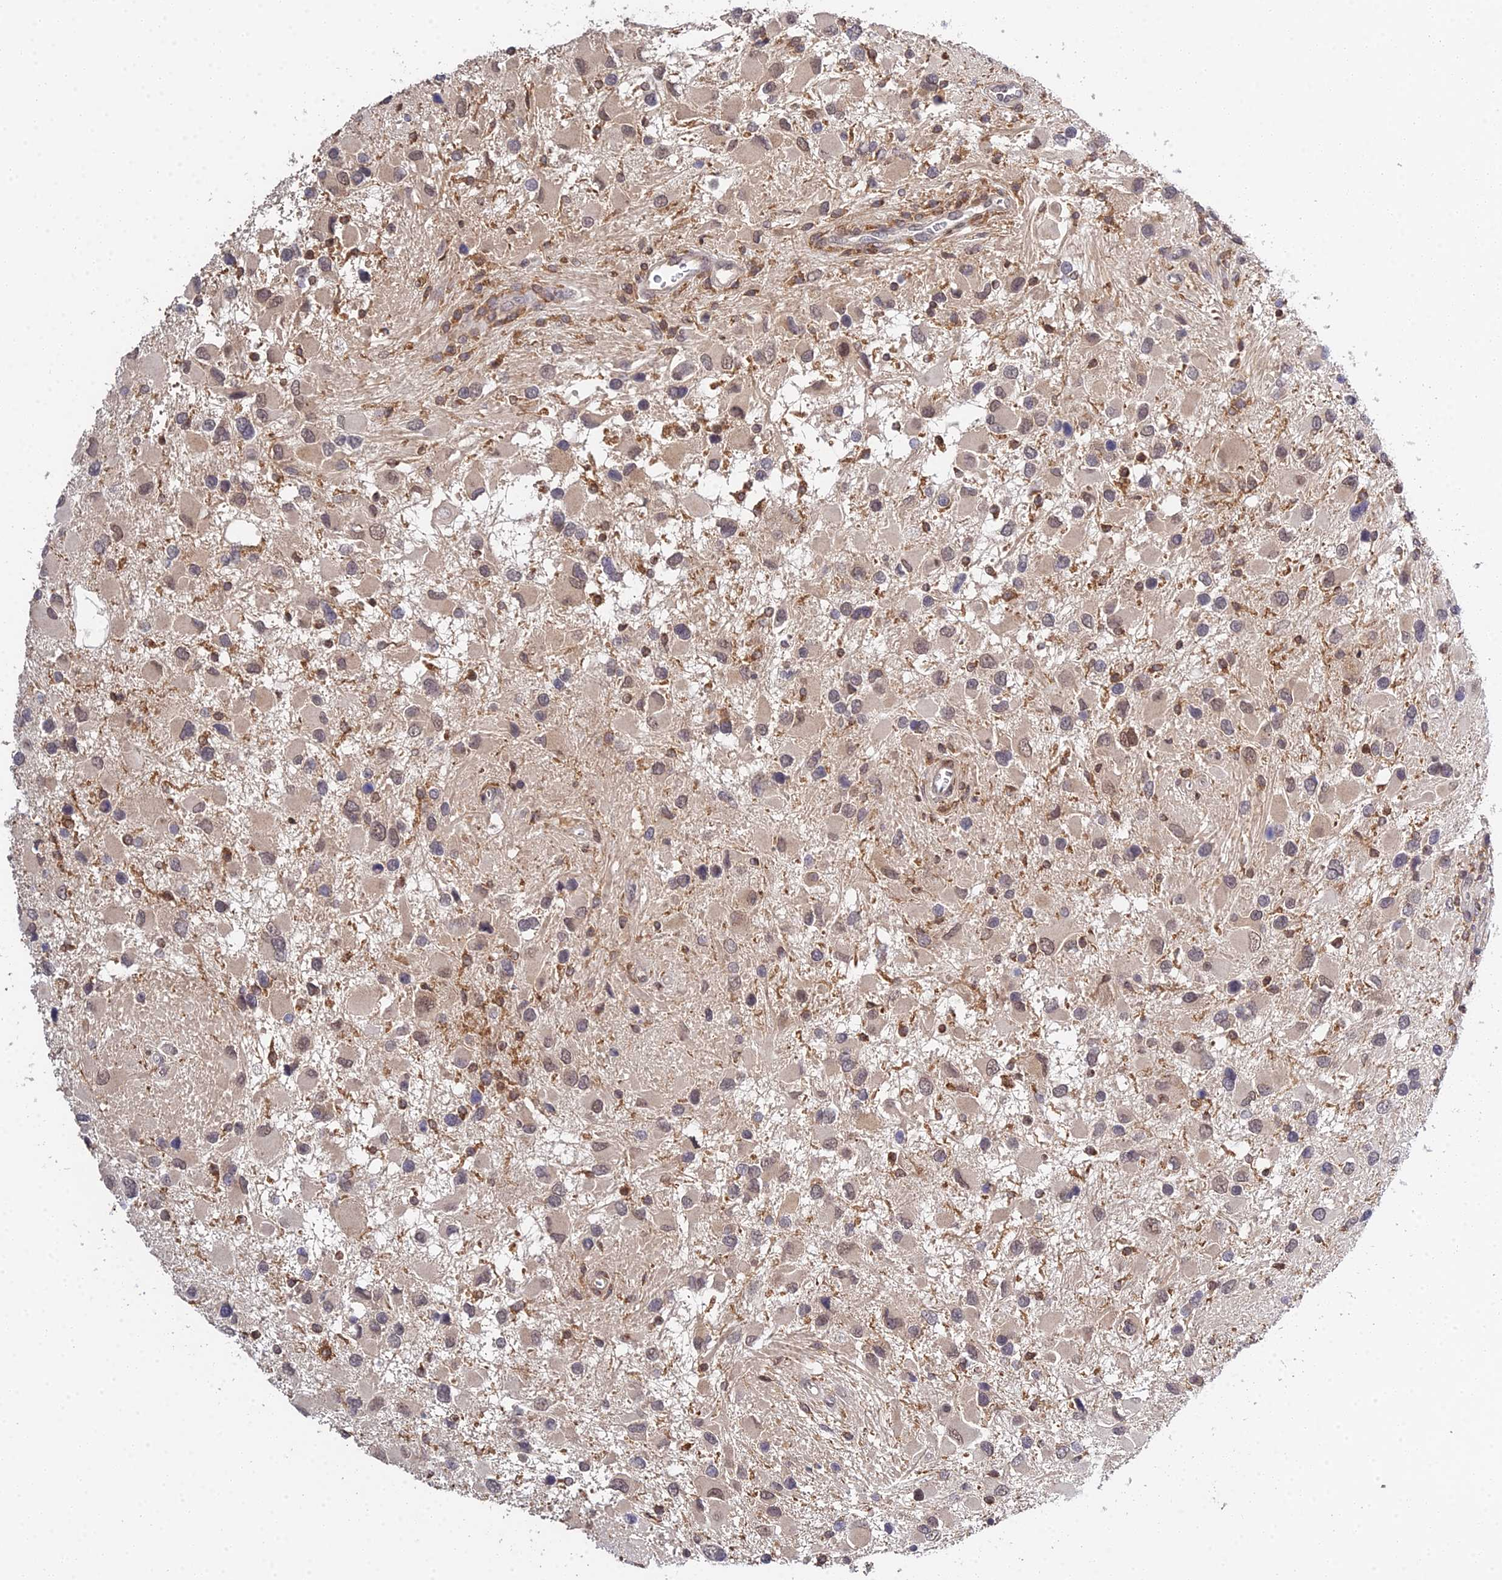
{"staining": {"intensity": "weak", "quantity": "25%-75%", "location": "cytoplasmic/membranous,nuclear"}, "tissue": "glioma", "cell_type": "Tumor cells", "image_type": "cancer", "snomed": [{"axis": "morphology", "description": "Glioma, malignant, High grade"}, {"axis": "topography", "description": "Brain"}], "caption": "Immunohistochemistry (IHC) (DAB) staining of malignant glioma (high-grade) exhibits weak cytoplasmic/membranous and nuclear protein positivity in approximately 25%-75% of tumor cells.", "gene": "TPRX1", "patient": {"sex": "male", "age": 53}}